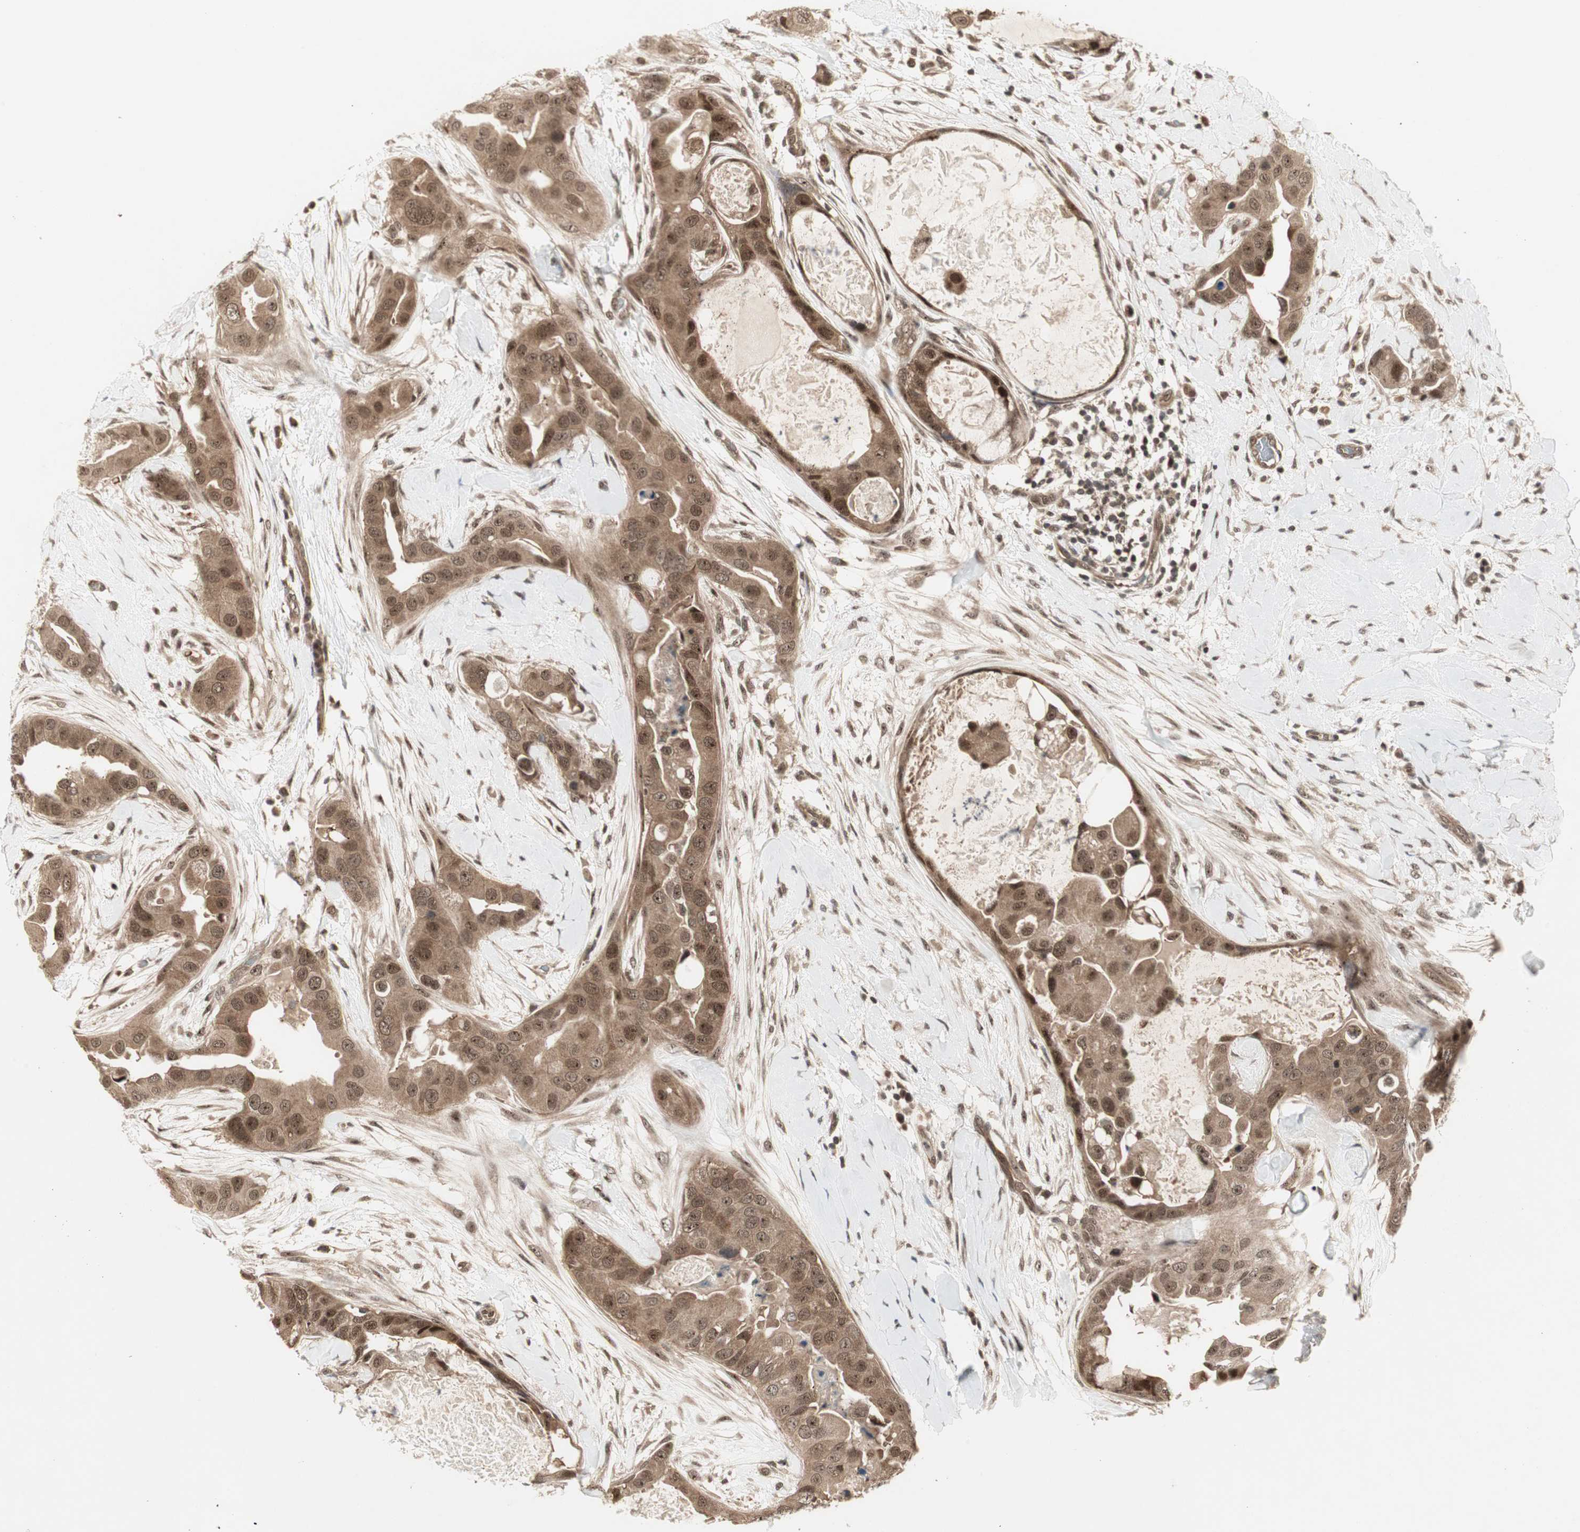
{"staining": {"intensity": "strong", "quantity": ">75%", "location": "cytoplasmic/membranous,nuclear"}, "tissue": "breast cancer", "cell_type": "Tumor cells", "image_type": "cancer", "snomed": [{"axis": "morphology", "description": "Duct carcinoma"}, {"axis": "topography", "description": "Breast"}], "caption": "Immunohistochemistry (DAB) staining of human breast intraductal carcinoma displays strong cytoplasmic/membranous and nuclear protein staining in approximately >75% of tumor cells. The protein of interest is stained brown, and the nuclei are stained in blue (DAB IHC with brightfield microscopy, high magnification).", "gene": "CSNK2B", "patient": {"sex": "female", "age": 40}}